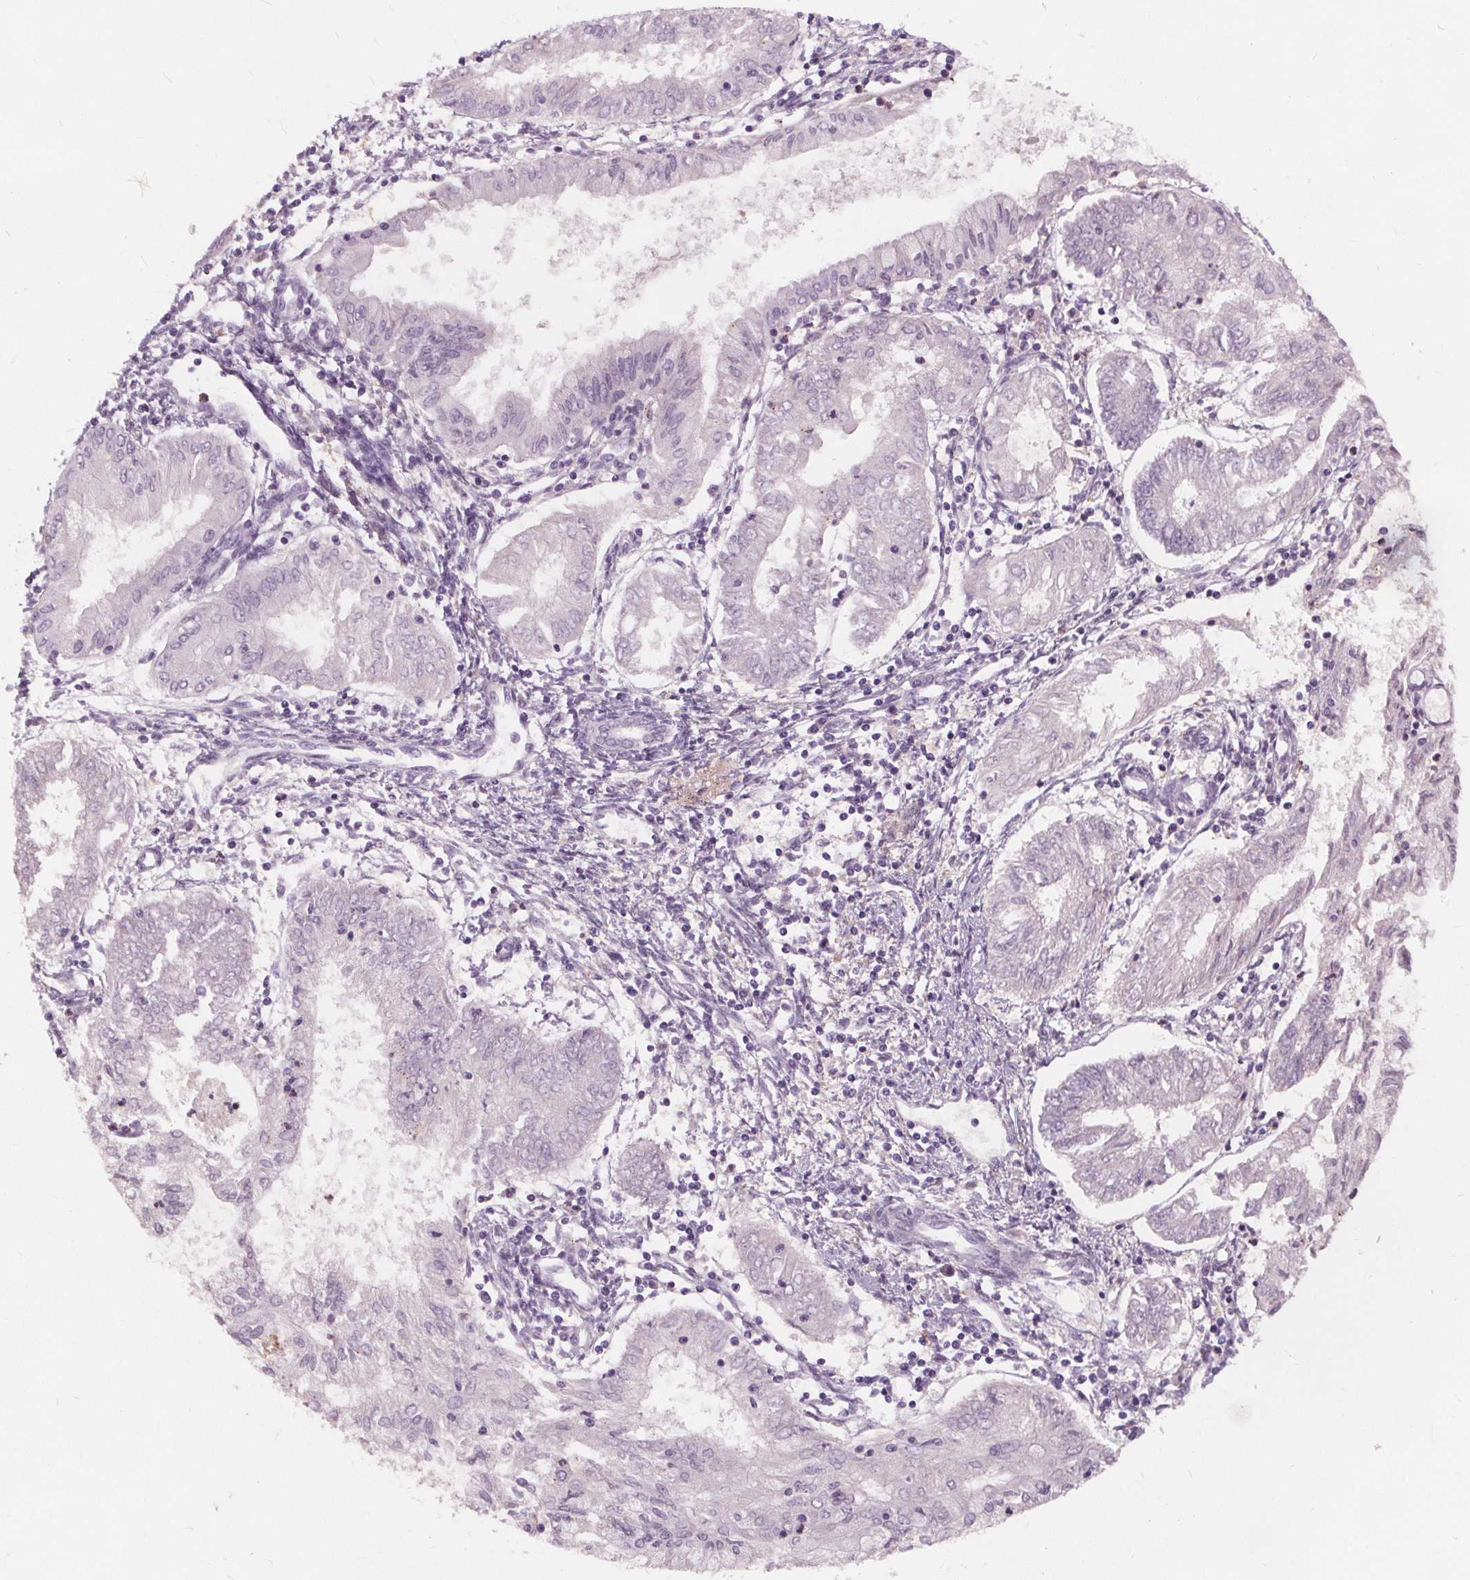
{"staining": {"intensity": "negative", "quantity": "none", "location": "none"}, "tissue": "endometrial cancer", "cell_type": "Tumor cells", "image_type": "cancer", "snomed": [{"axis": "morphology", "description": "Adenocarcinoma, NOS"}, {"axis": "topography", "description": "Endometrium"}], "caption": "Tumor cells are negative for protein expression in human endometrial cancer. (Immunohistochemistry, brightfield microscopy, high magnification).", "gene": "HAAO", "patient": {"sex": "female", "age": 68}}